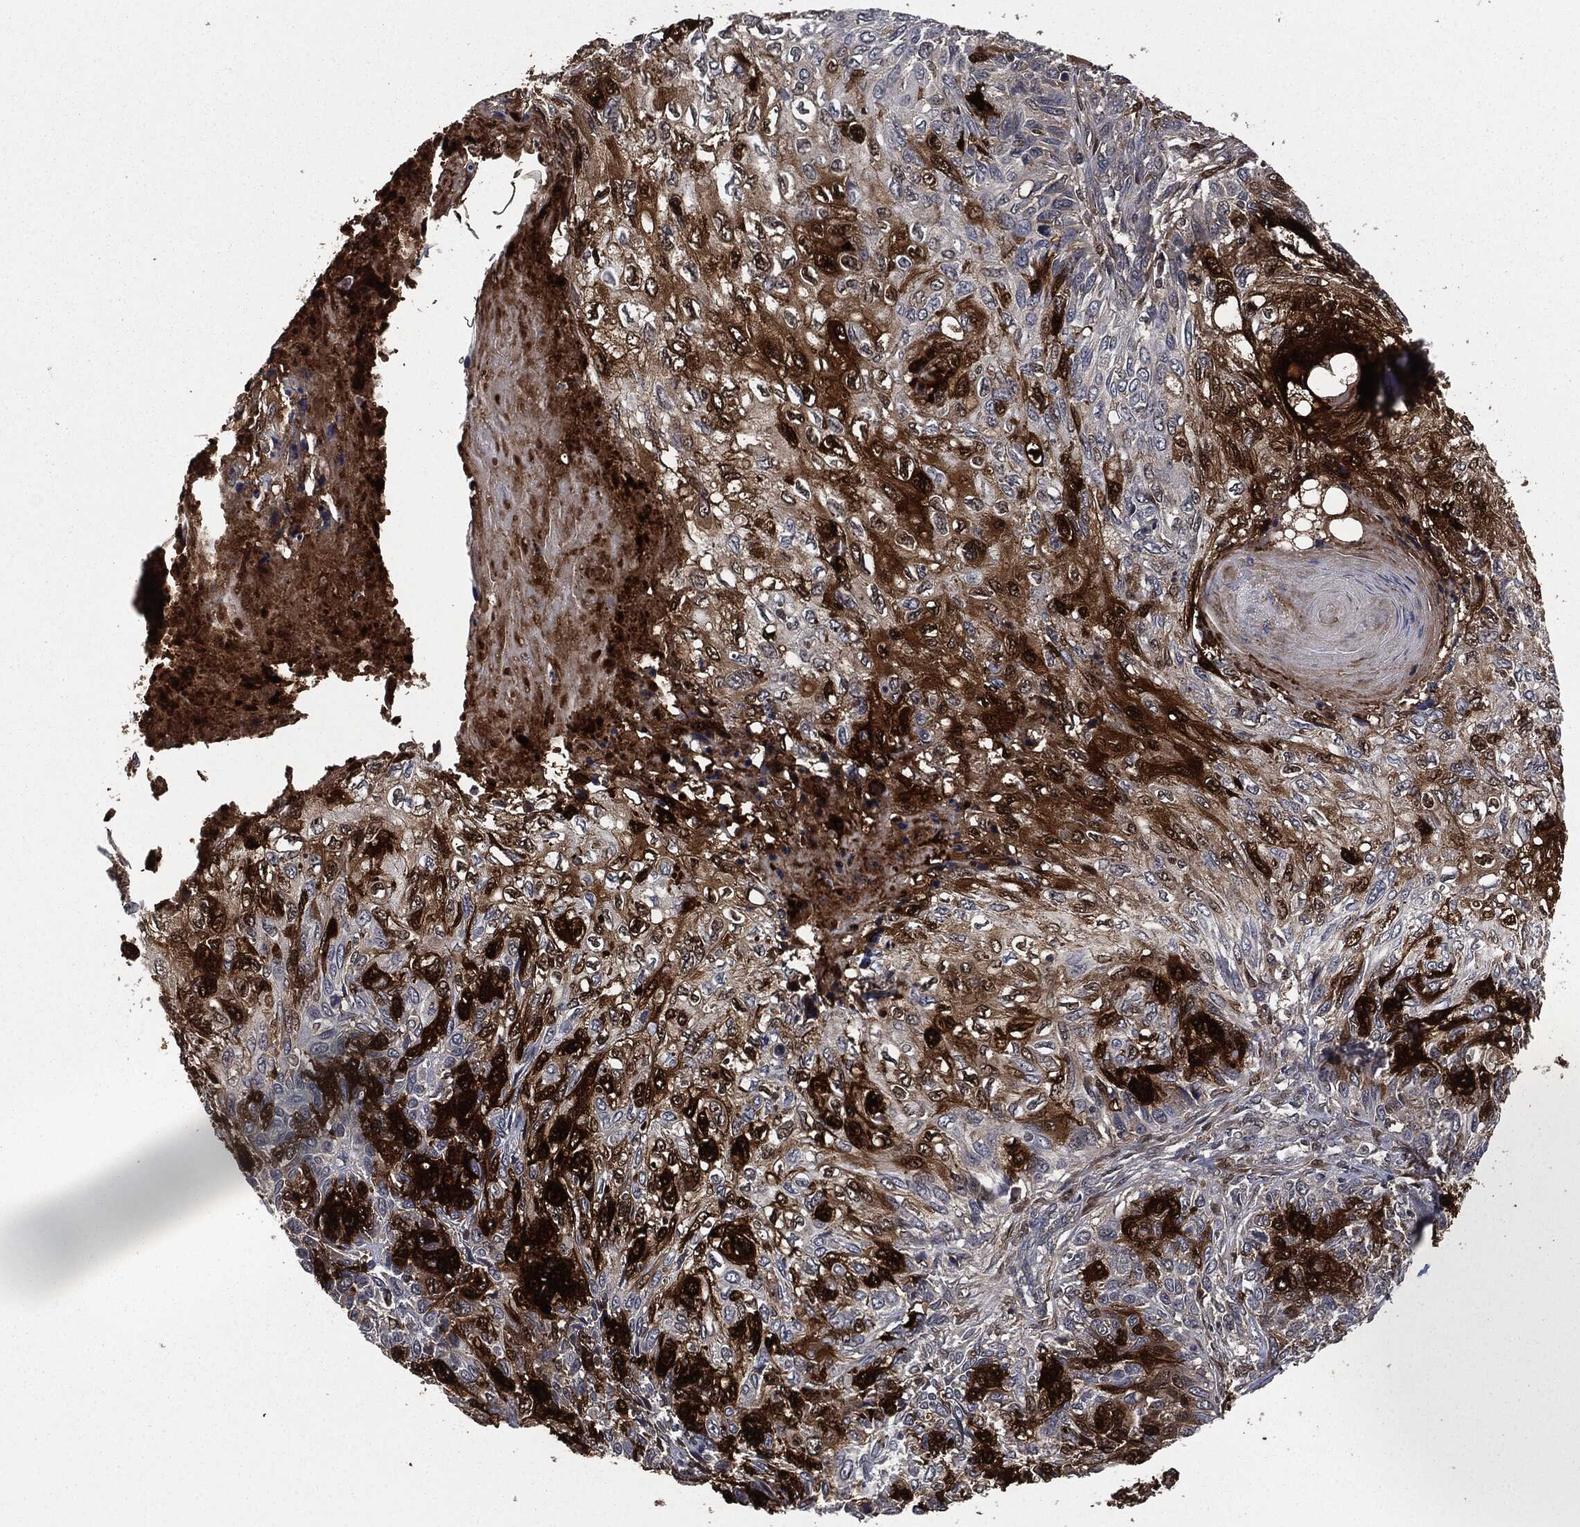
{"staining": {"intensity": "strong", "quantity": "<25%", "location": "cytoplasmic/membranous"}, "tissue": "skin cancer", "cell_type": "Tumor cells", "image_type": "cancer", "snomed": [{"axis": "morphology", "description": "Squamous cell carcinoma, NOS"}, {"axis": "topography", "description": "Skin"}], "caption": "Protein analysis of skin cancer tissue demonstrates strong cytoplasmic/membranous positivity in approximately <25% of tumor cells.", "gene": "CRABP2", "patient": {"sex": "male", "age": 92}}